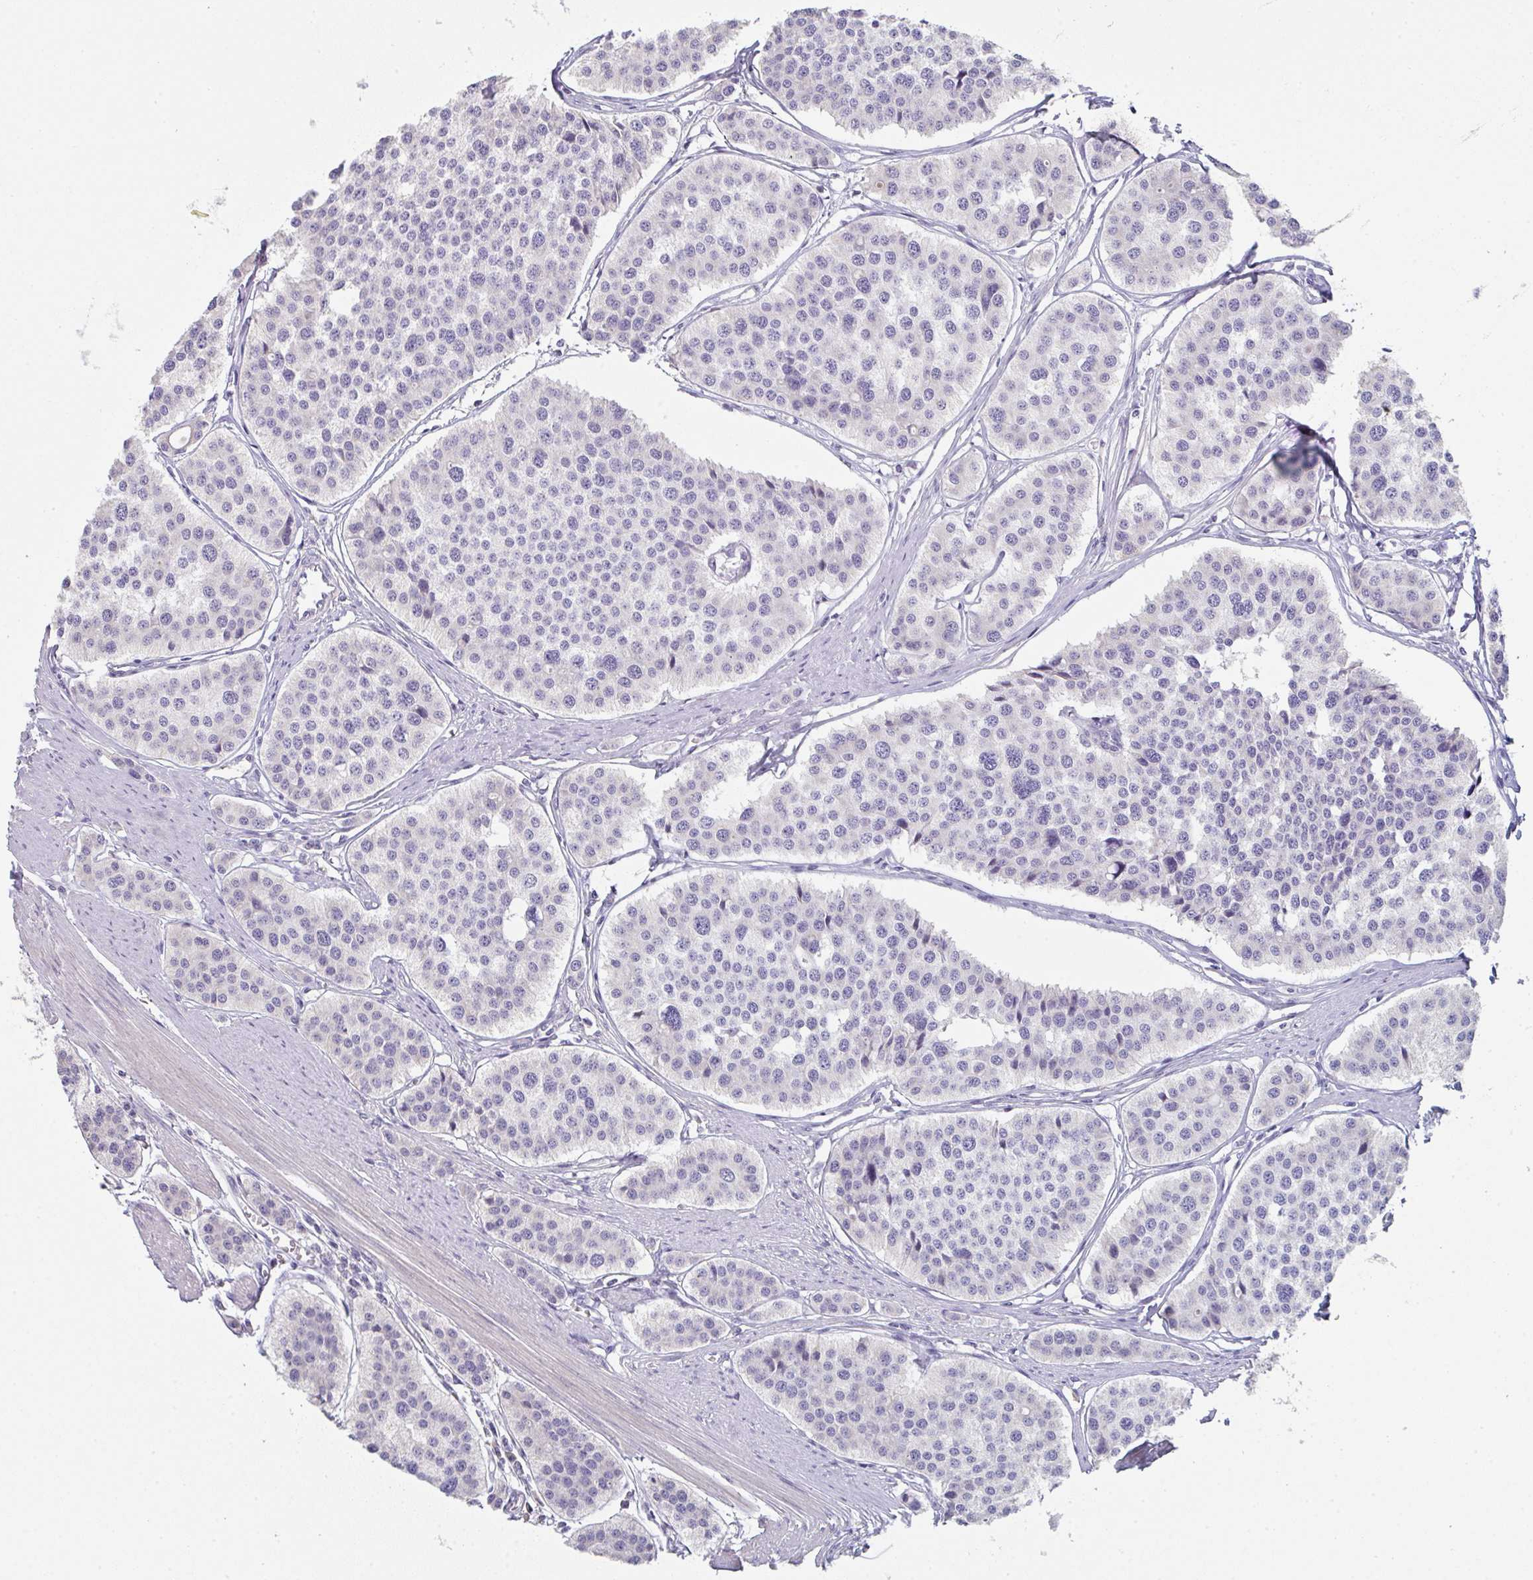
{"staining": {"intensity": "negative", "quantity": "none", "location": "none"}, "tissue": "carcinoid", "cell_type": "Tumor cells", "image_type": "cancer", "snomed": [{"axis": "morphology", "description": "Carcinoid, malignant, NOS"}, {"axis": "topography", "description": "Small intestine"}], "caption": "A photomicrograph of human carcinoid (malignant) is negative for staining in tumor cells.", "gene": "CACNA1S", "patient": {"sex": "male", "age": 60}}